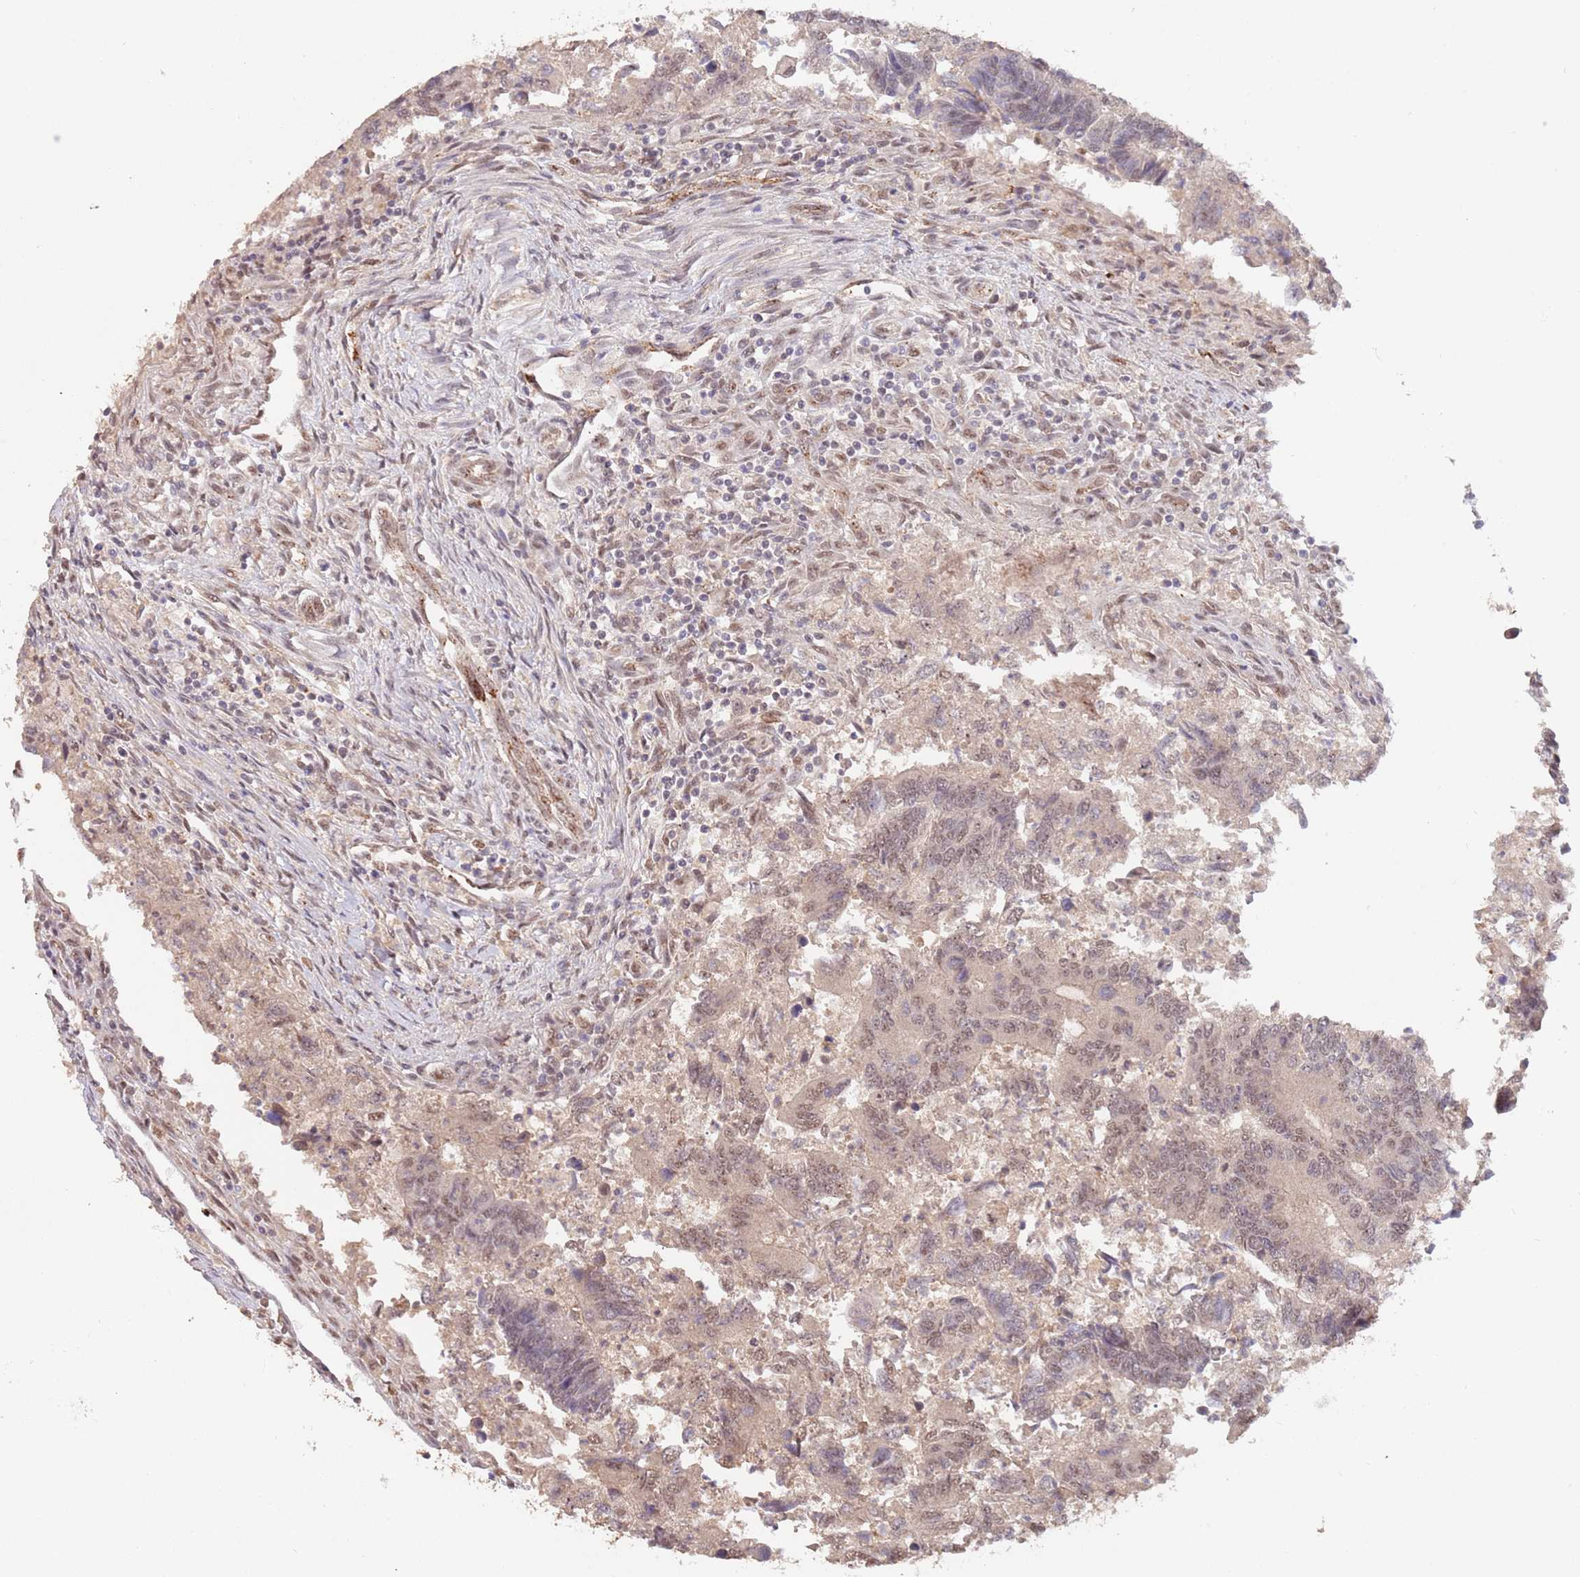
{"staining": {"intensity": "moderate", "quantity": "25%-75%", "location": "nuclear"}, "tissue": "colorectal cancer", "cell_type": "Tumor cells", "image_type": "cancer", "snomed": [{"axis": "morphology", "description": "Adenocarcinoma, NOS"}, {"axis": "topography", "description": "Colon"}], "caption": "Protein staining demonstrates moderate nuclear staining in approximately 25%-75% of tumor cells in colorectal cancer.", "gene": "RFXANK", "patient": {"sex": "female", "age": 67}}